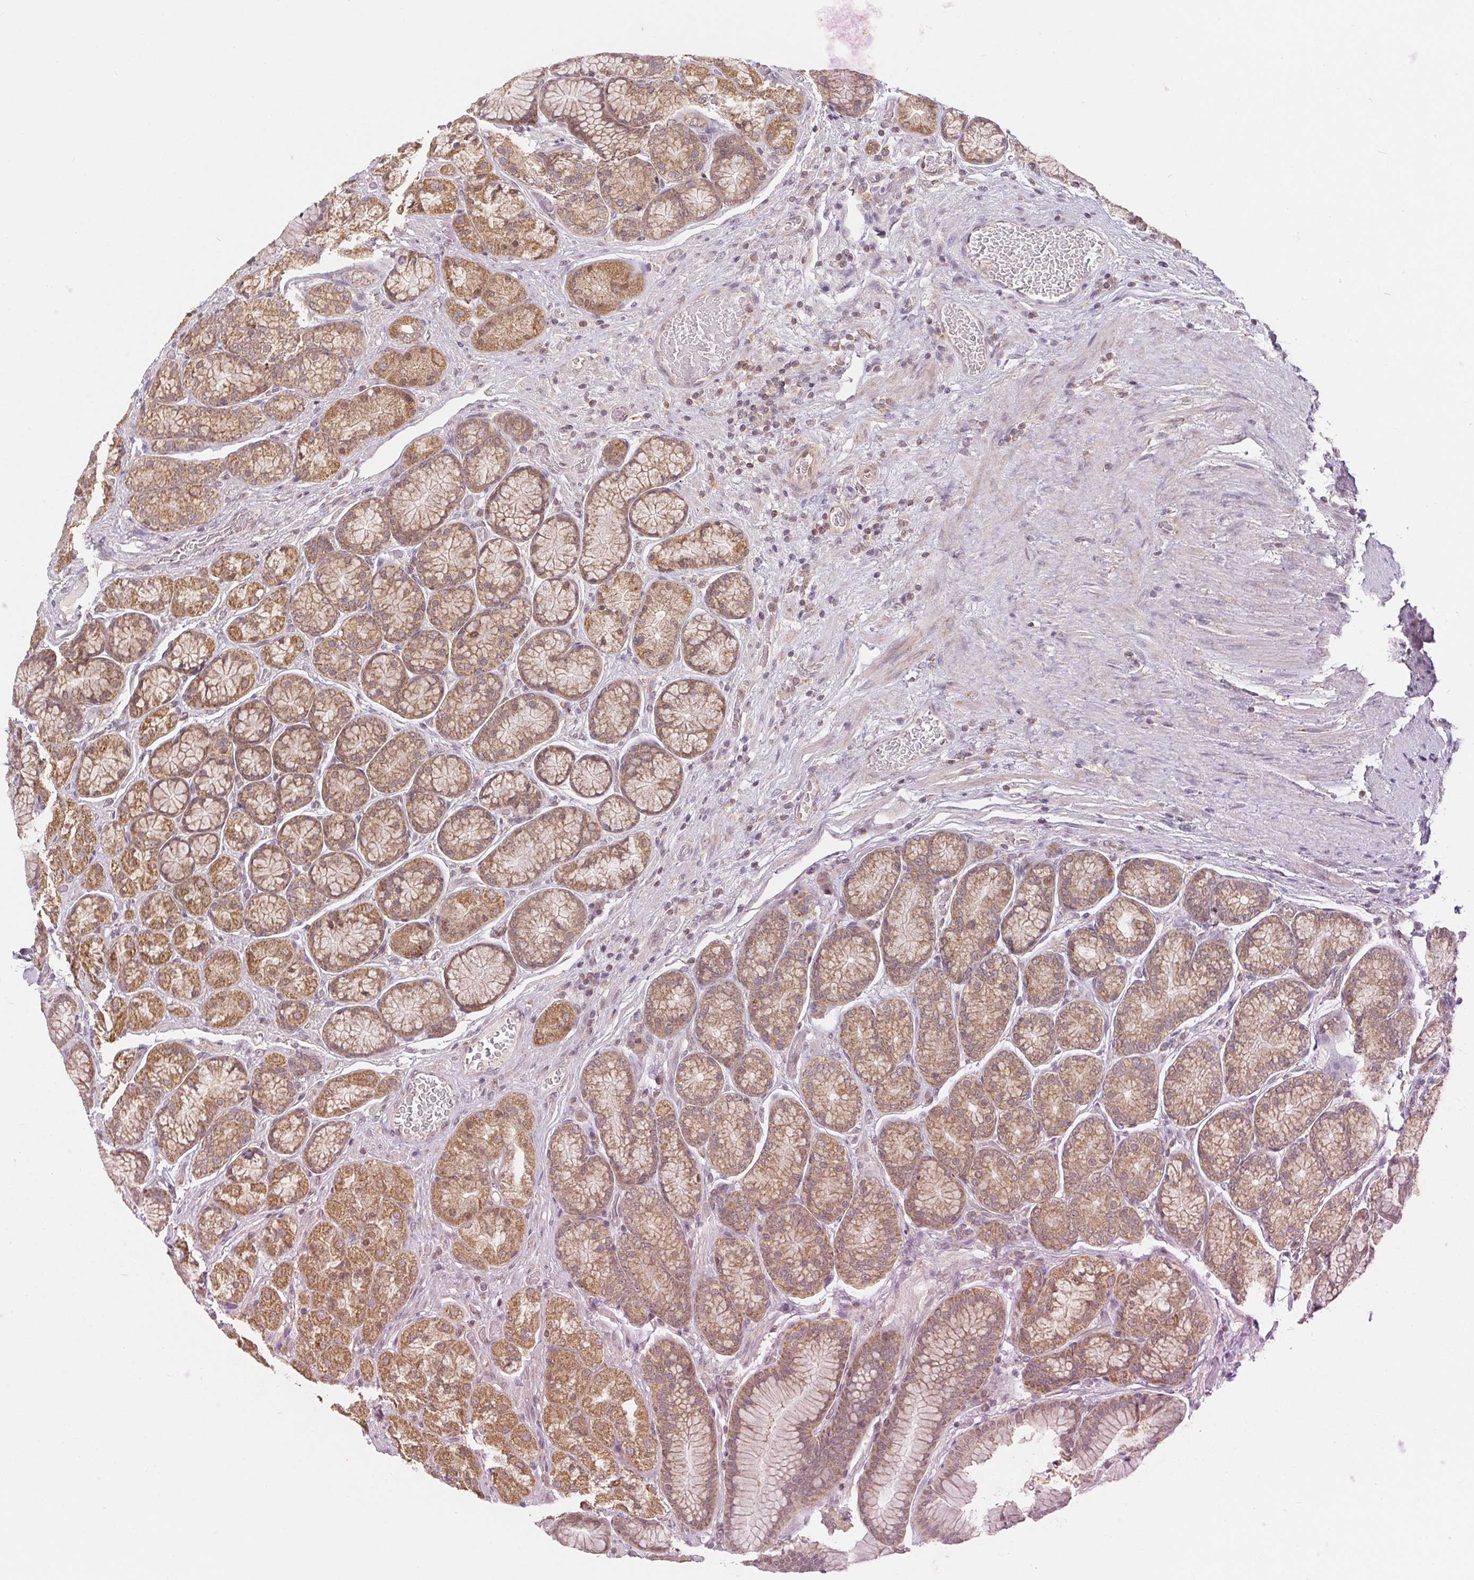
{"staining": {"intensity": "moderate", "quantity": ">75%", "location": "cytoplasmic/membranous"}, "tissue": "stomach", "cell_type": "Glandular cells", "image_type": "normal", "snomed": [{"axis": "morphology", "description": "Normal tissue, NOS"}, {"axis": "morphology", "description": "Adenocarcinoma, NOS"}, {"axis": "morphology", "description": "Adenocarcinoma, High grade"}, {"axis": "topography", "description": "Stomach, upper"}, {"axis": "topography", "description": "Stomach"}], "caption": "A high-resolution micrograph shows immunohistochemistry (IHC) staining of benign stomach, which shows moderate cytoplasmic/membranous expression in about >75% of glandular cells.", "gene": "MAP3K5", "patient": {"sex": "female", "age": 65}}